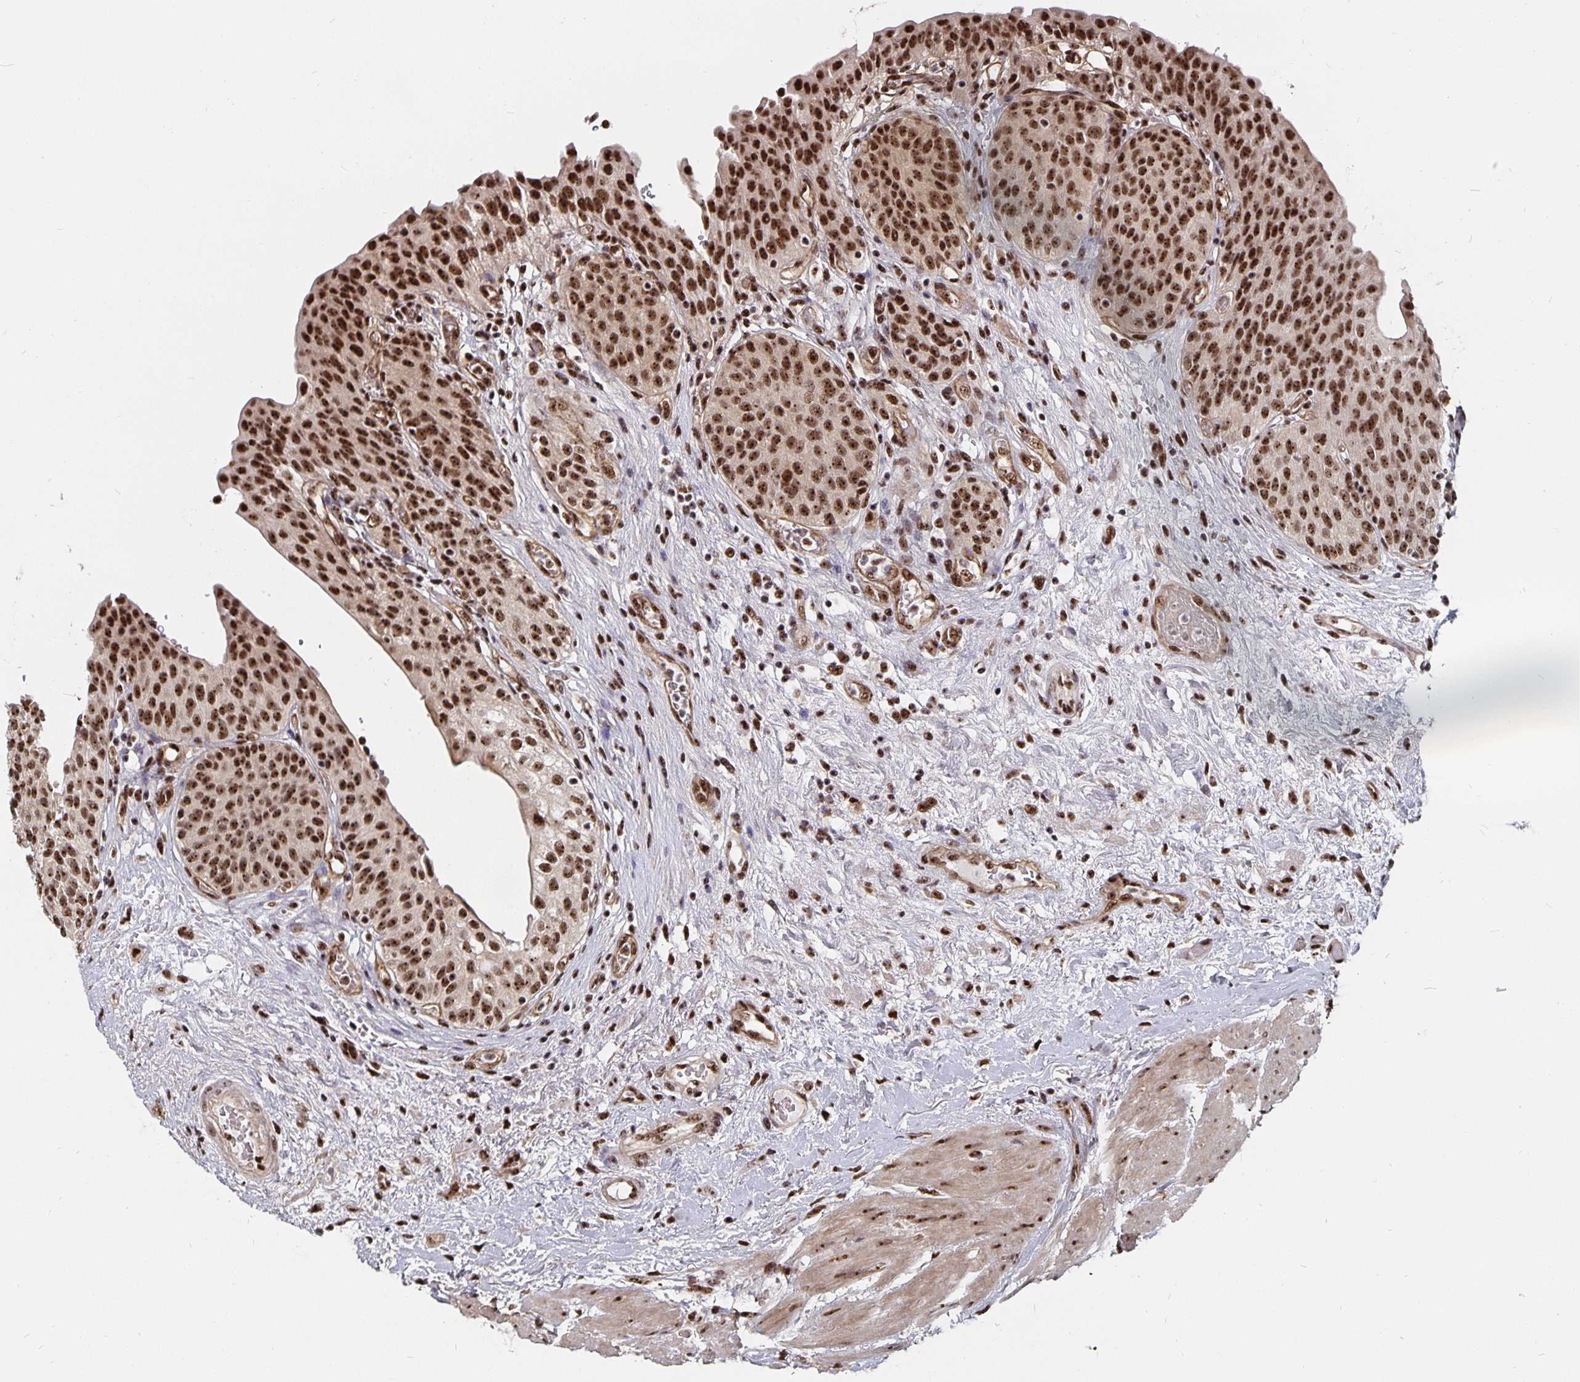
{"staining": {"intensity": "strong", "quantity": ">75%", "location": "nuclear"}, "tissue": "urinary bladder", "cell_type": "Urothelial cells", "image_type": "normal", "snomed": [{"axis": "morphology", "description": "Normal tissue, NOS"}, {"axis": "topography", "description": "Urinary bladder"}], "caption": "Immunohistochemical staining of benign human urinary bladder demonstrates strong nuclear protein positivity in approximately >75% of urothelial cells.", "gene": "LAS1L", "patient": {"sex": "male", "age": 68}}